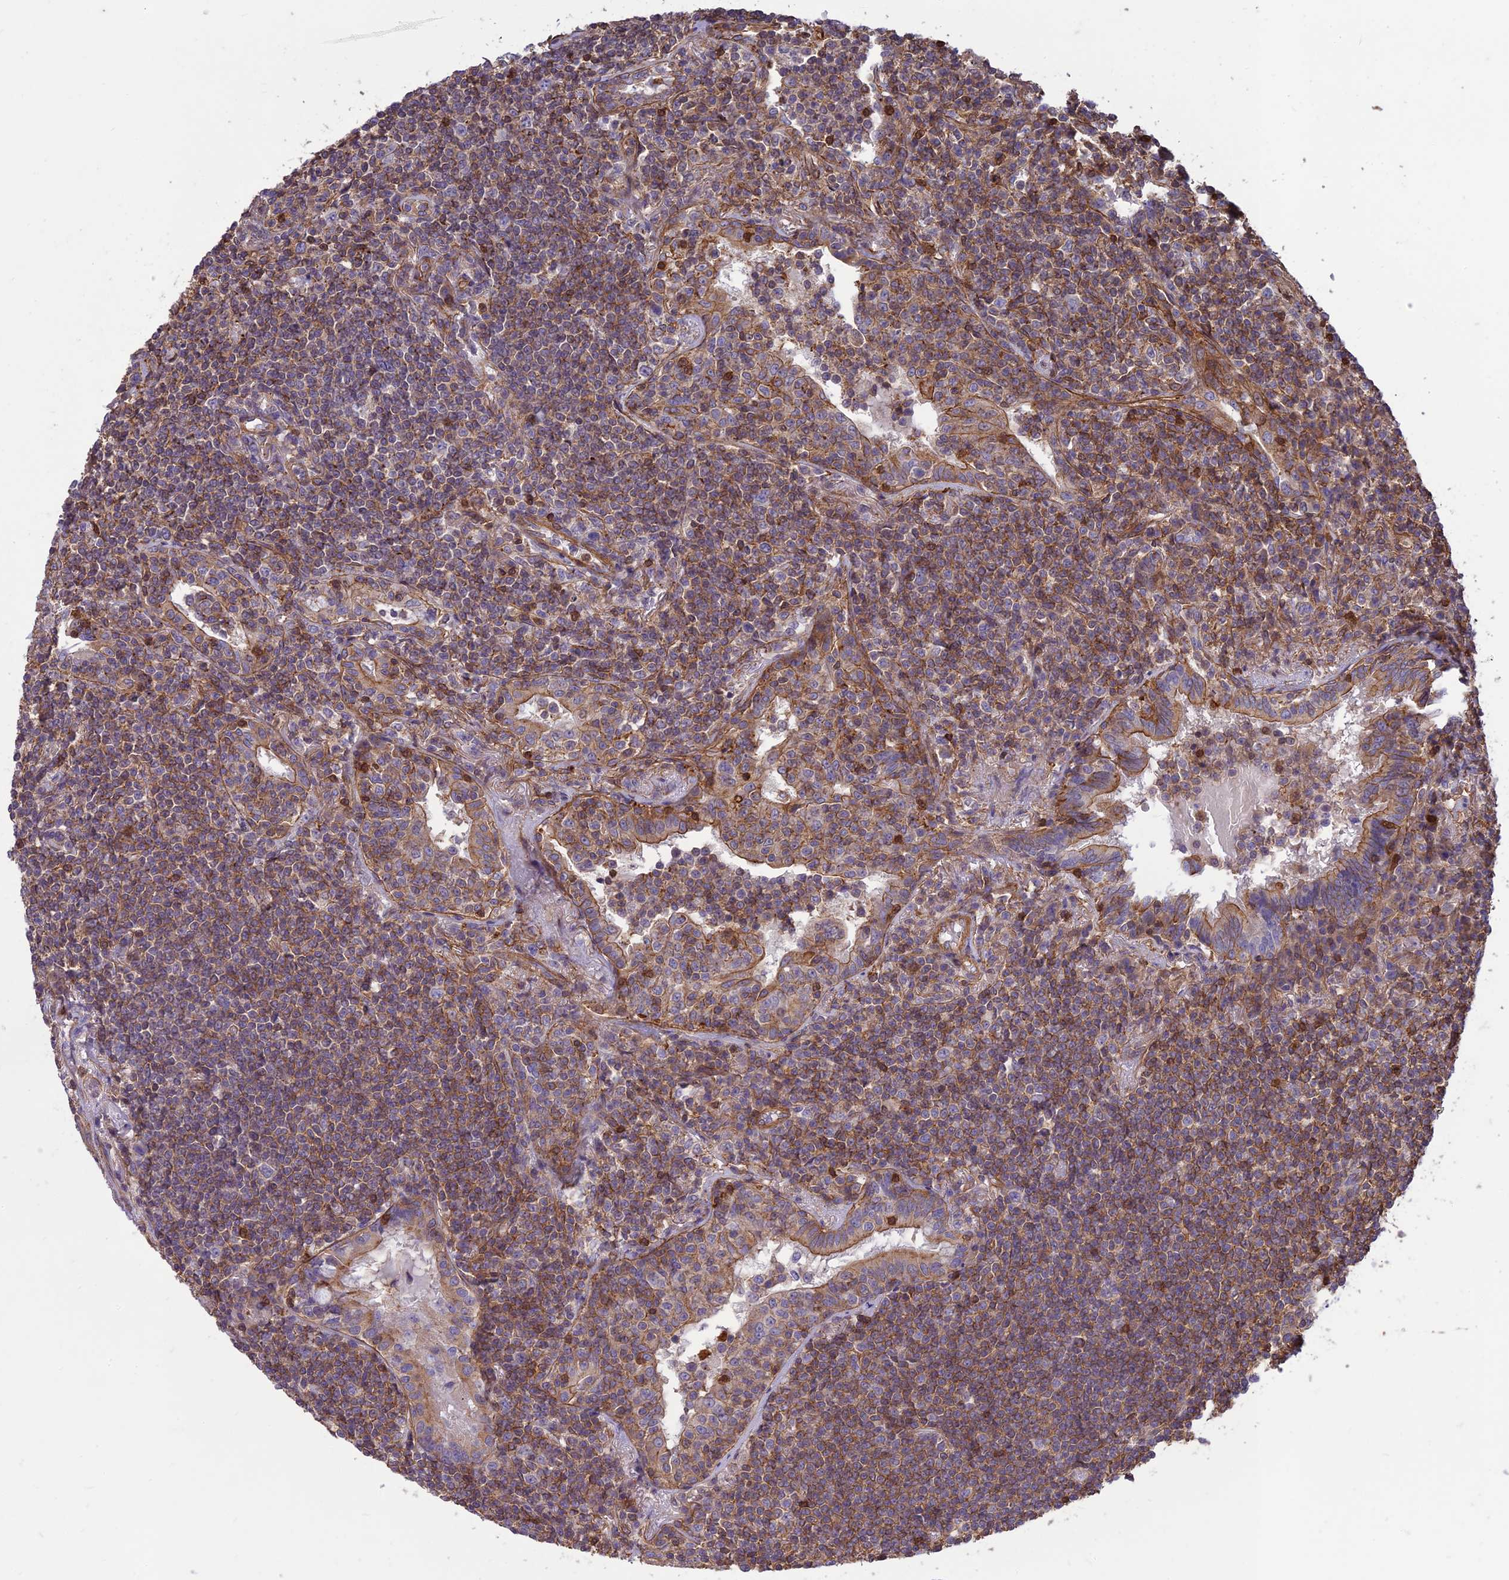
{"staining": {"intensity": "moderate", "quantity": ">75%", "location": "cytoplasmic/membranous"}, "tissue": "lymphoma", "cell_type": "Tumor cells", "image_type": "cancer", "snomed": [{"axis": "morphology", "description": "Malignant lymphoma, non-Hodgkin's type, Low grade"}, {"axis": "topography", "description": "Lung"}], "caption": "This histopathology image displays lymphoma stained with IHC to label a protein in brown. The cytoplasmic/membranous of tumor cells show moderate positivity for the protein. Nuclei are counter-stained blue.", "gene": "HPSE2", "patient": {"sex": "female", "age": 71}}